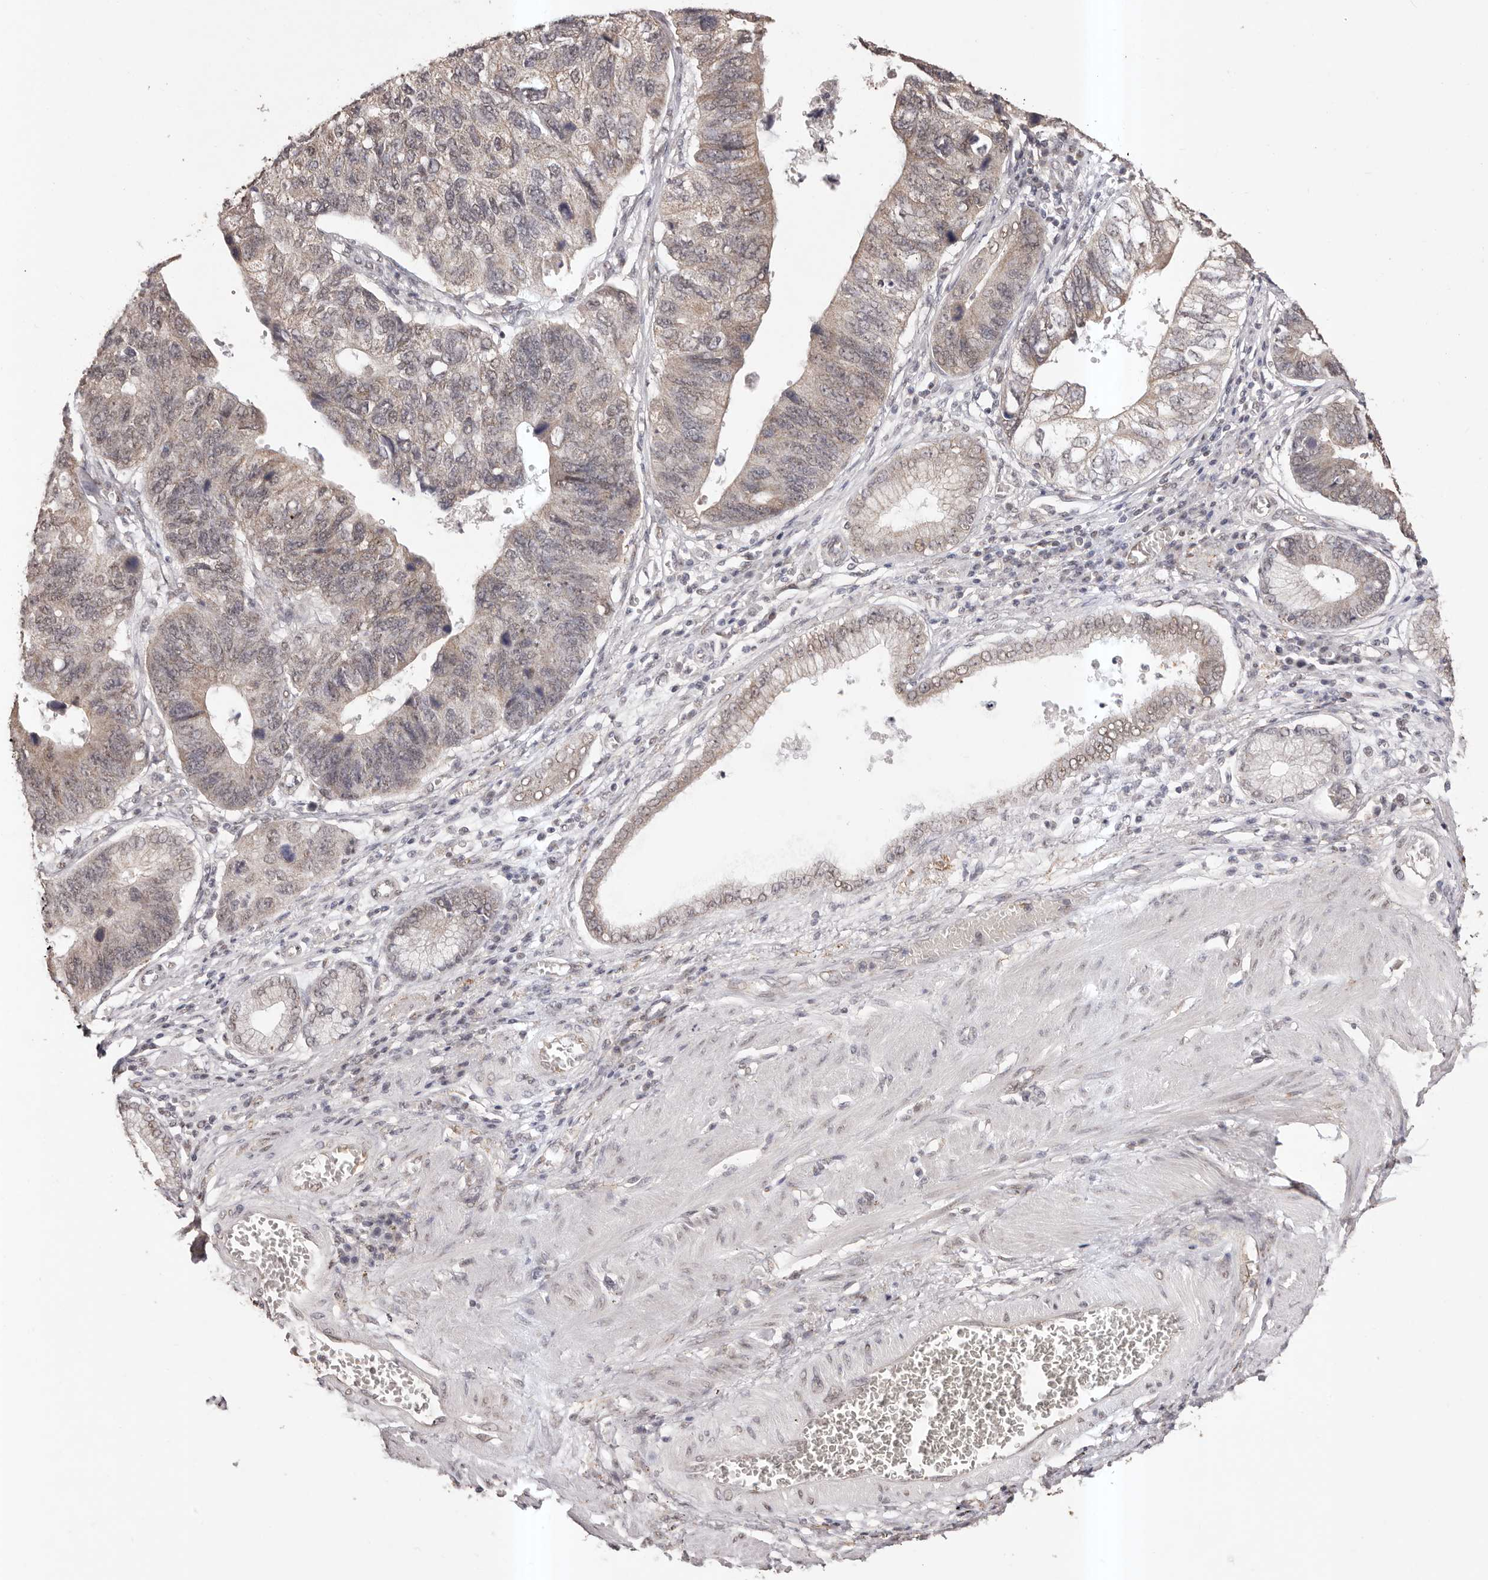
{"staining": {"intensity": "weak", "quantity": ">75%", "location": "cytoplasmic/membranous,nuclear"}, "tissue": "stomach cancer", "cell_type": "Tumor cells", "image_type": "cancer", "snomed": [{"axis": "morphology", "description": "Adenocarcinoma, NOS"}, {"axis": "topography", "description": "Stomach"}], "caption": "An image of human adenocarcinoma (stomach) stained for a protein shows weak cytoplasmic/membranous and nuclear brown staining in tumor cells.", "gene": "RPS6KA5", "patient": {"sex": "male", "age": 59}}